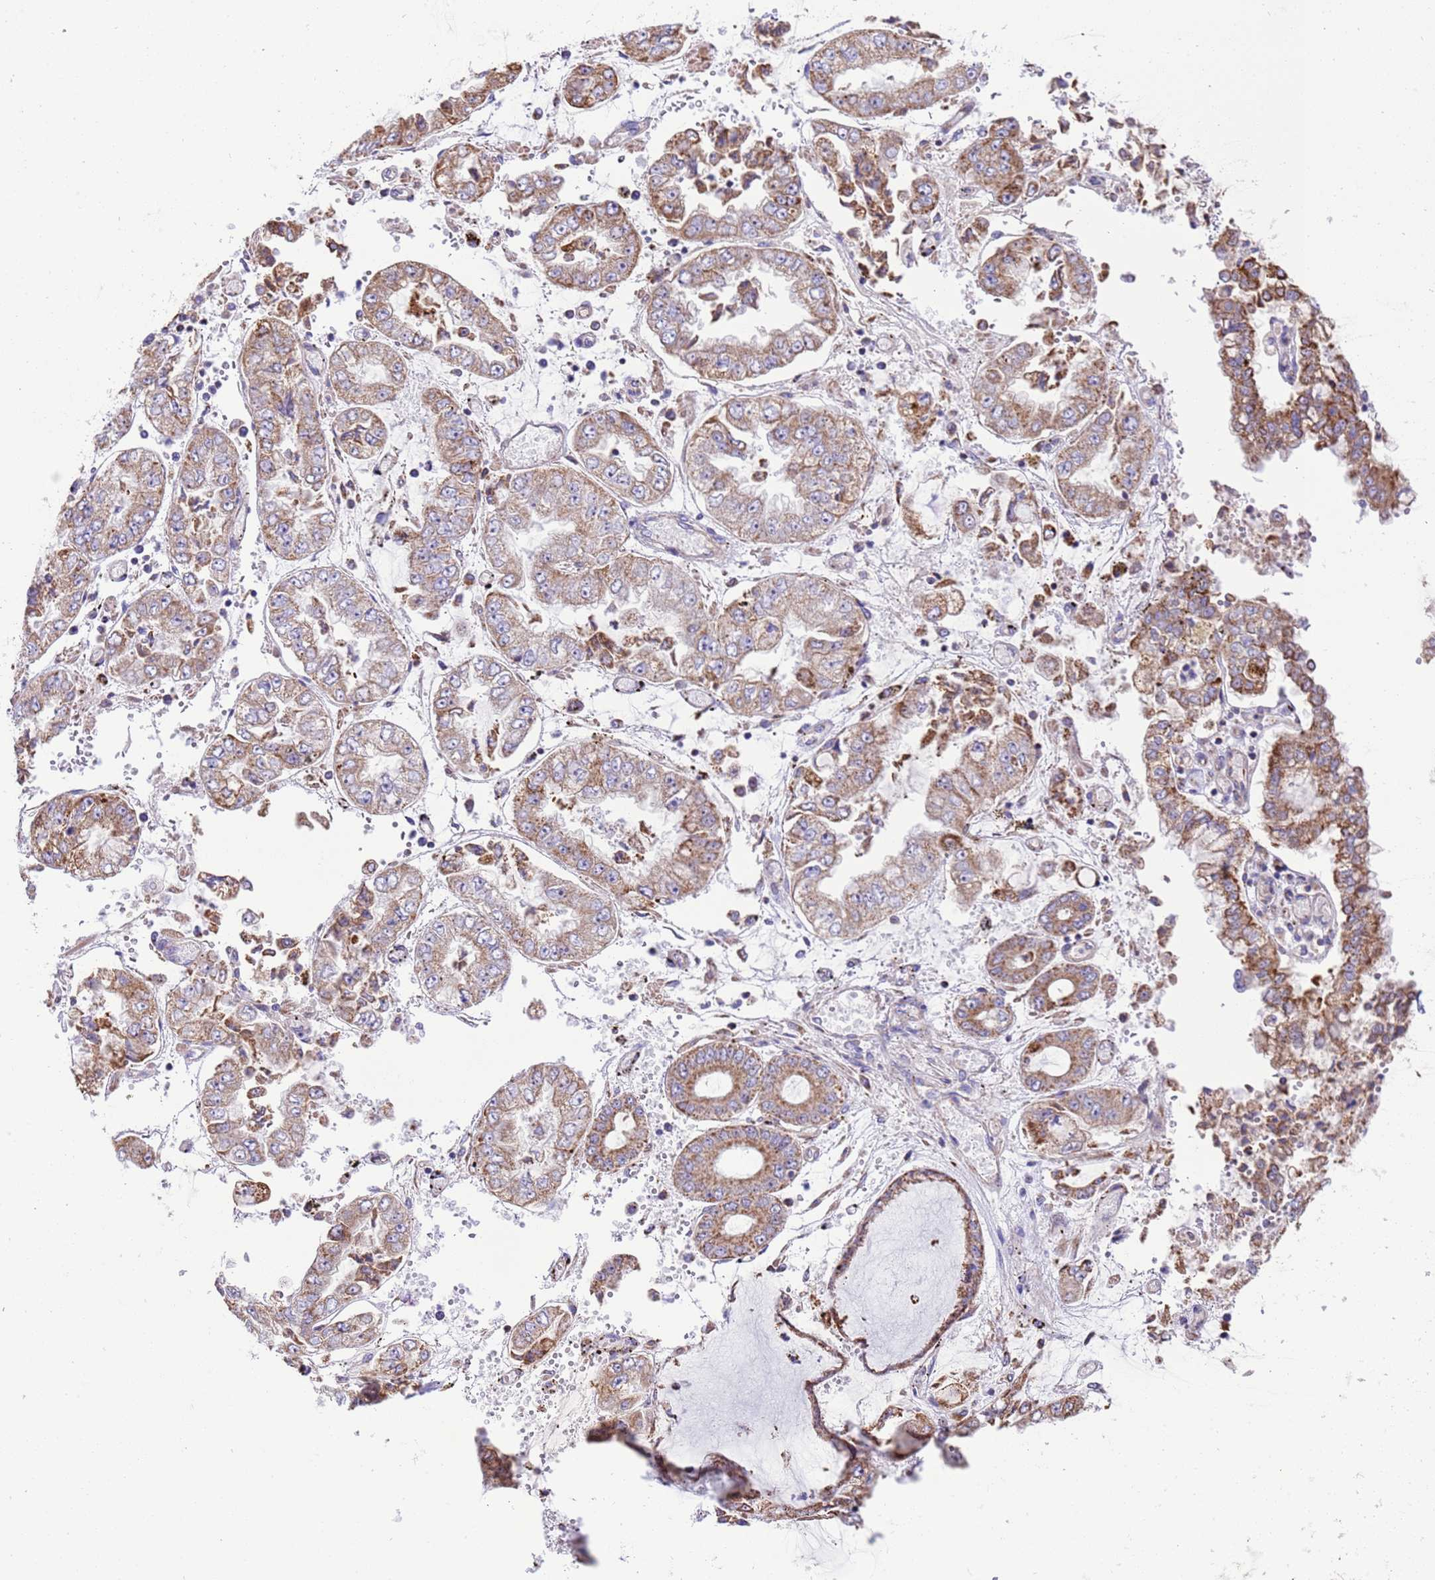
{"staining": {"intensity": "moderate", "quantity": "25%-75%", "location": "cytoplasmic/membranous"}, "tissue": "stomach cancer", "cell_type": "Tumor cells", "image_type": "cancer", "snomed": [{"axis": "morphology", "description": "Adenocarcinoma, NOS"}, {"axis": "topography", "description": "Stomach"}], "caption": "Immunohistochemistry histopathology image of neoplastic tissue: human adenocarcinoma (stomach) stained using immunohistochemistry displays medium levels of moderate protein expression localized specifically in the cytoplasmic/membranous of tumor cells, appearing as a cytoplasmic/membranous brown color.", "gene": "RNF165", "patient": {"sex": "male", "age": 76}}